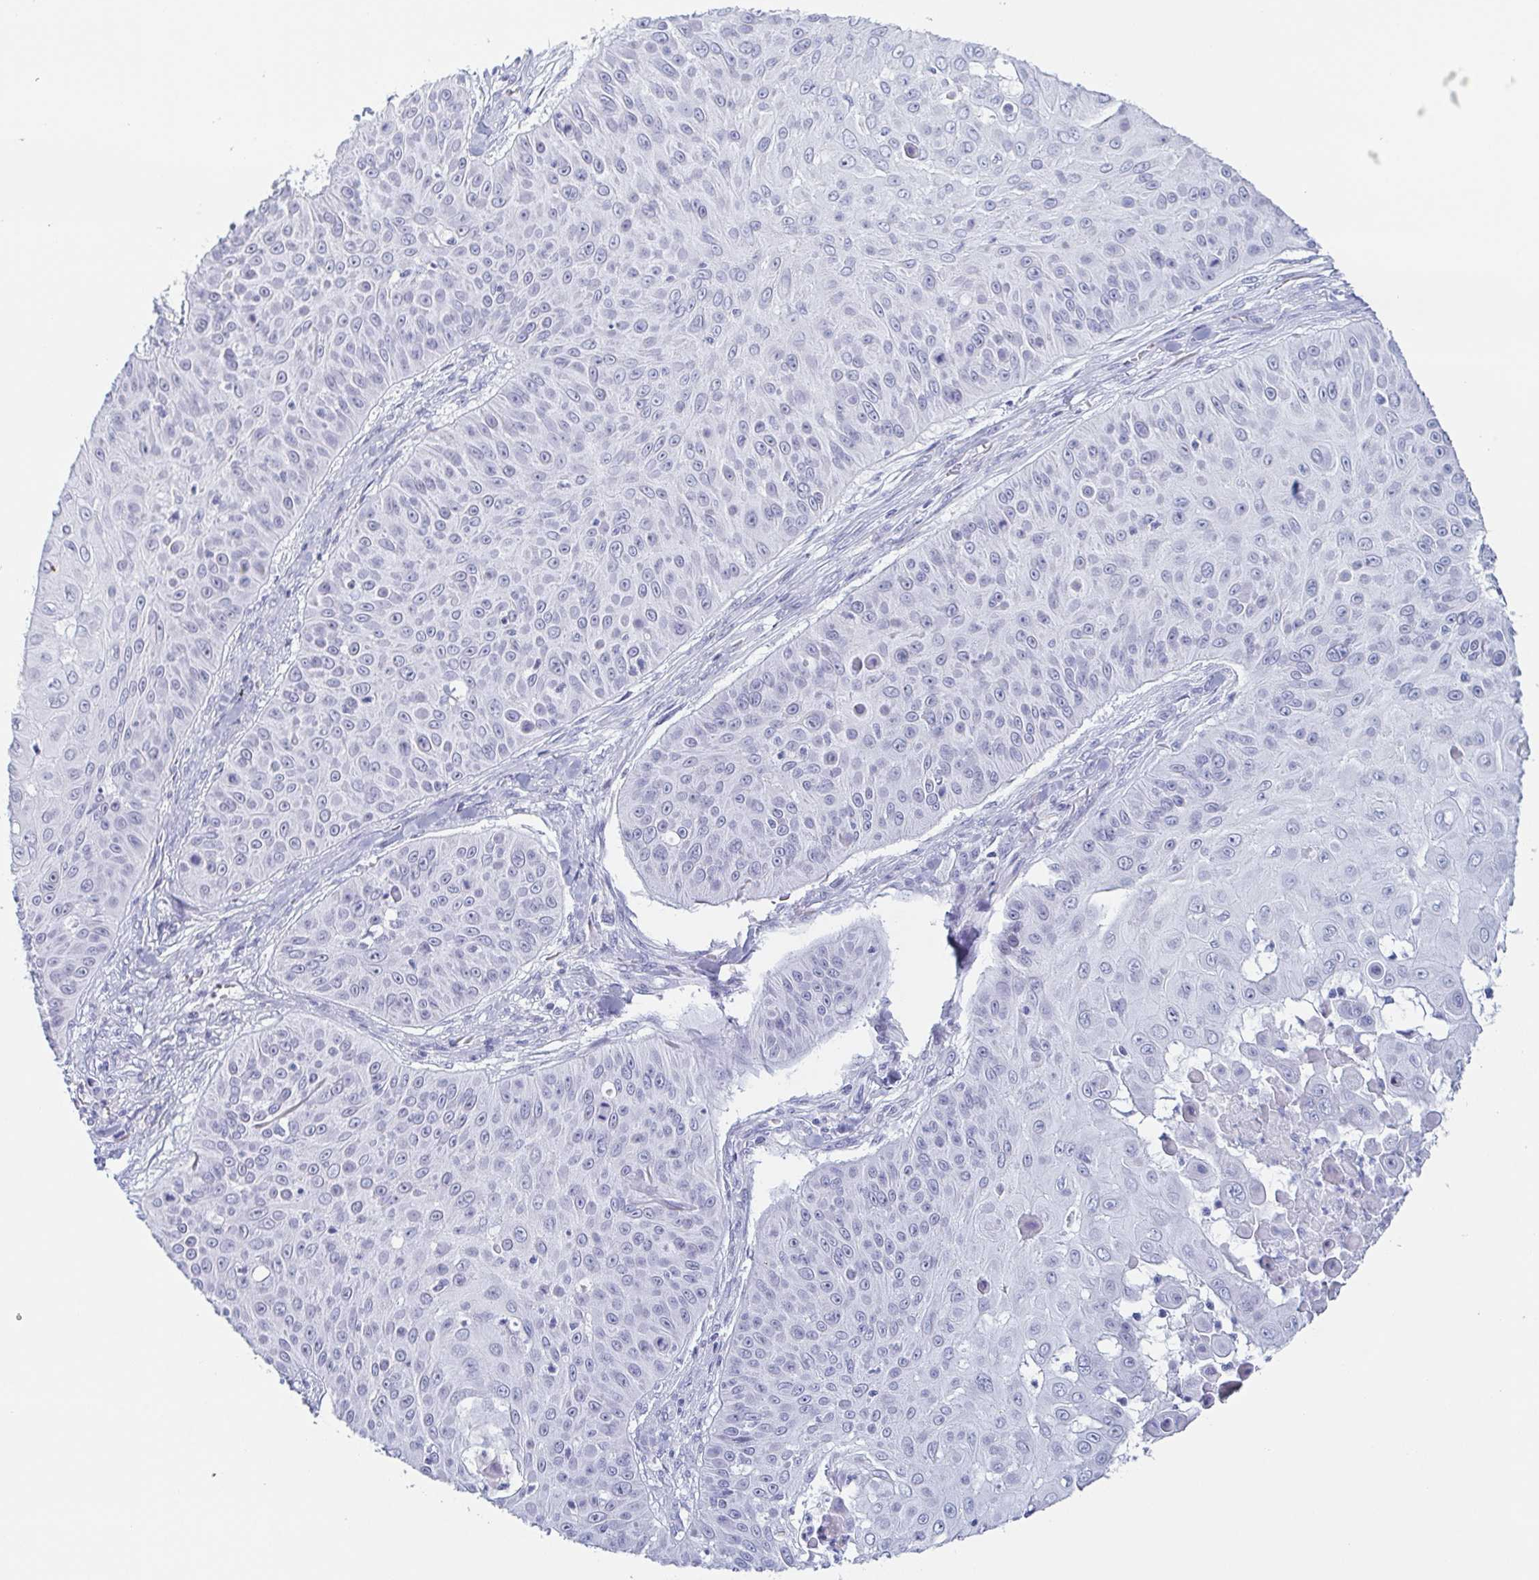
{"staining": {"intensity": "negative", "quantity": "none", "location": "none"}, "tissue": "skin cancer", "cell_type": "Tumor cells", "image_type": "cancer", "snomed": [{"axis": "morphology", "description": "Squamous cell carcinoma, NOS"}, {"axis": "topography", "description": "Skin"}], "caption": "The image shows no staining of tumor cells in skin cancer (squamous cell carcinoma).", "gene": "REG4", "patient": {"sex": "male", "age": 82}}